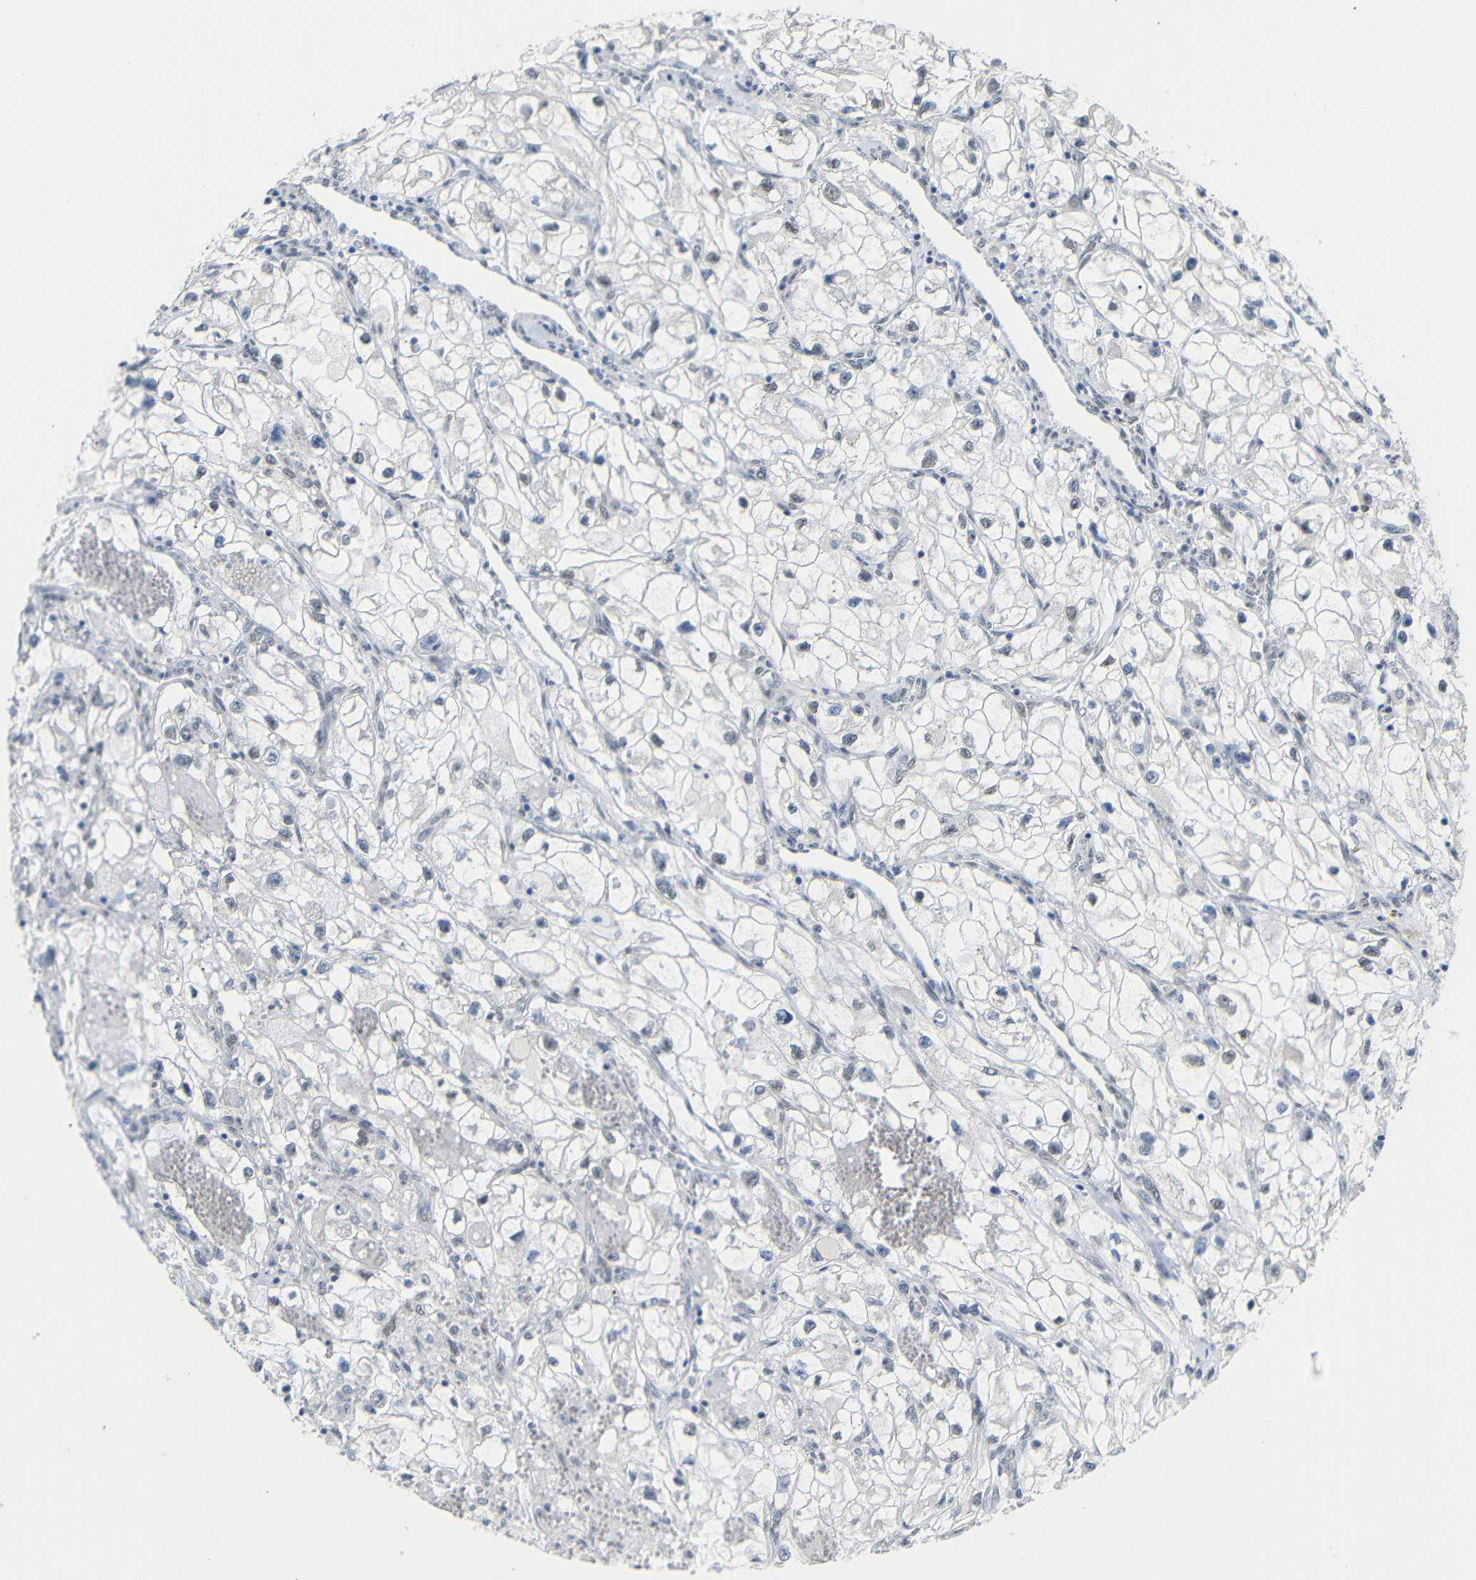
{"staining": {"intensity": "negative", "quantity": "none", "location": "none"}, "tissue": "renal cancer", "cell_type": "Tumor cells", "image_type": "cancer", "snomed": [{"axis": "morphology", "description": "Adenocarcinoma, NOS"}, {"axis": "topography", "description": "Kidney"}], "caption": "Photomicrograph shows no significant protein staining in tumor cells of renal cancer. (DAB (3,3'-diaminobenzidine) IHC visualized using brightfield microscopy, high magnification).", "gene": "GPR158", "patient": {"sex": "female", "age": 70}}